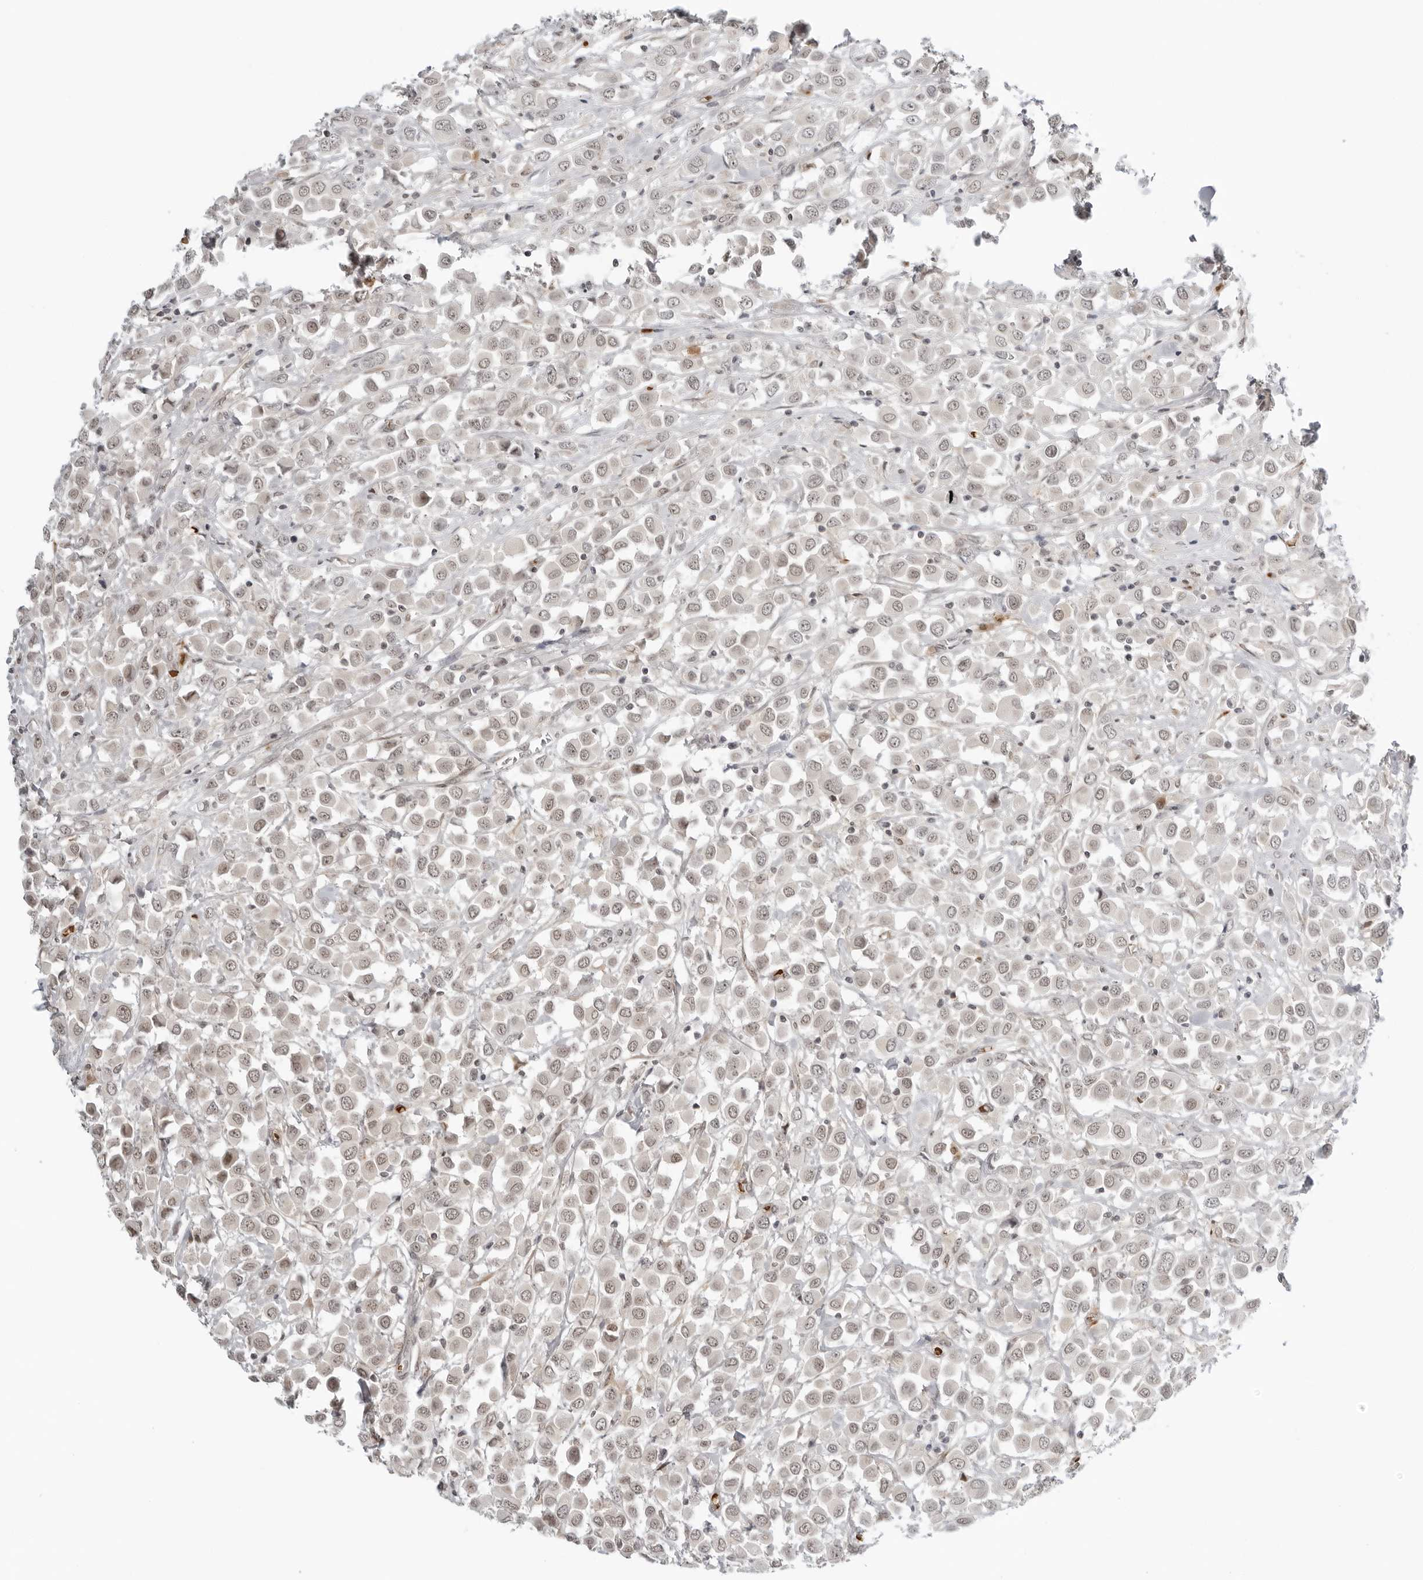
{"staining": {"intensity": "weak", "quantity": ">75%", "location": "nuclear"}, "tissue": "breast cancer", "cell_type": "Tumor cells", "image_type": "cancer", "snomed": [{"axis": "morphology", "description": "Duct carcinoma"}, {"axis": "topography", "description": "Breast"}], "caption": "A brown stain highlights weak nuclear expression of a protein in human intraductal carcinoma (breast) tumor cells.", "gene": "SUGCT", "patient": {"sex": "female", "age": 61}}